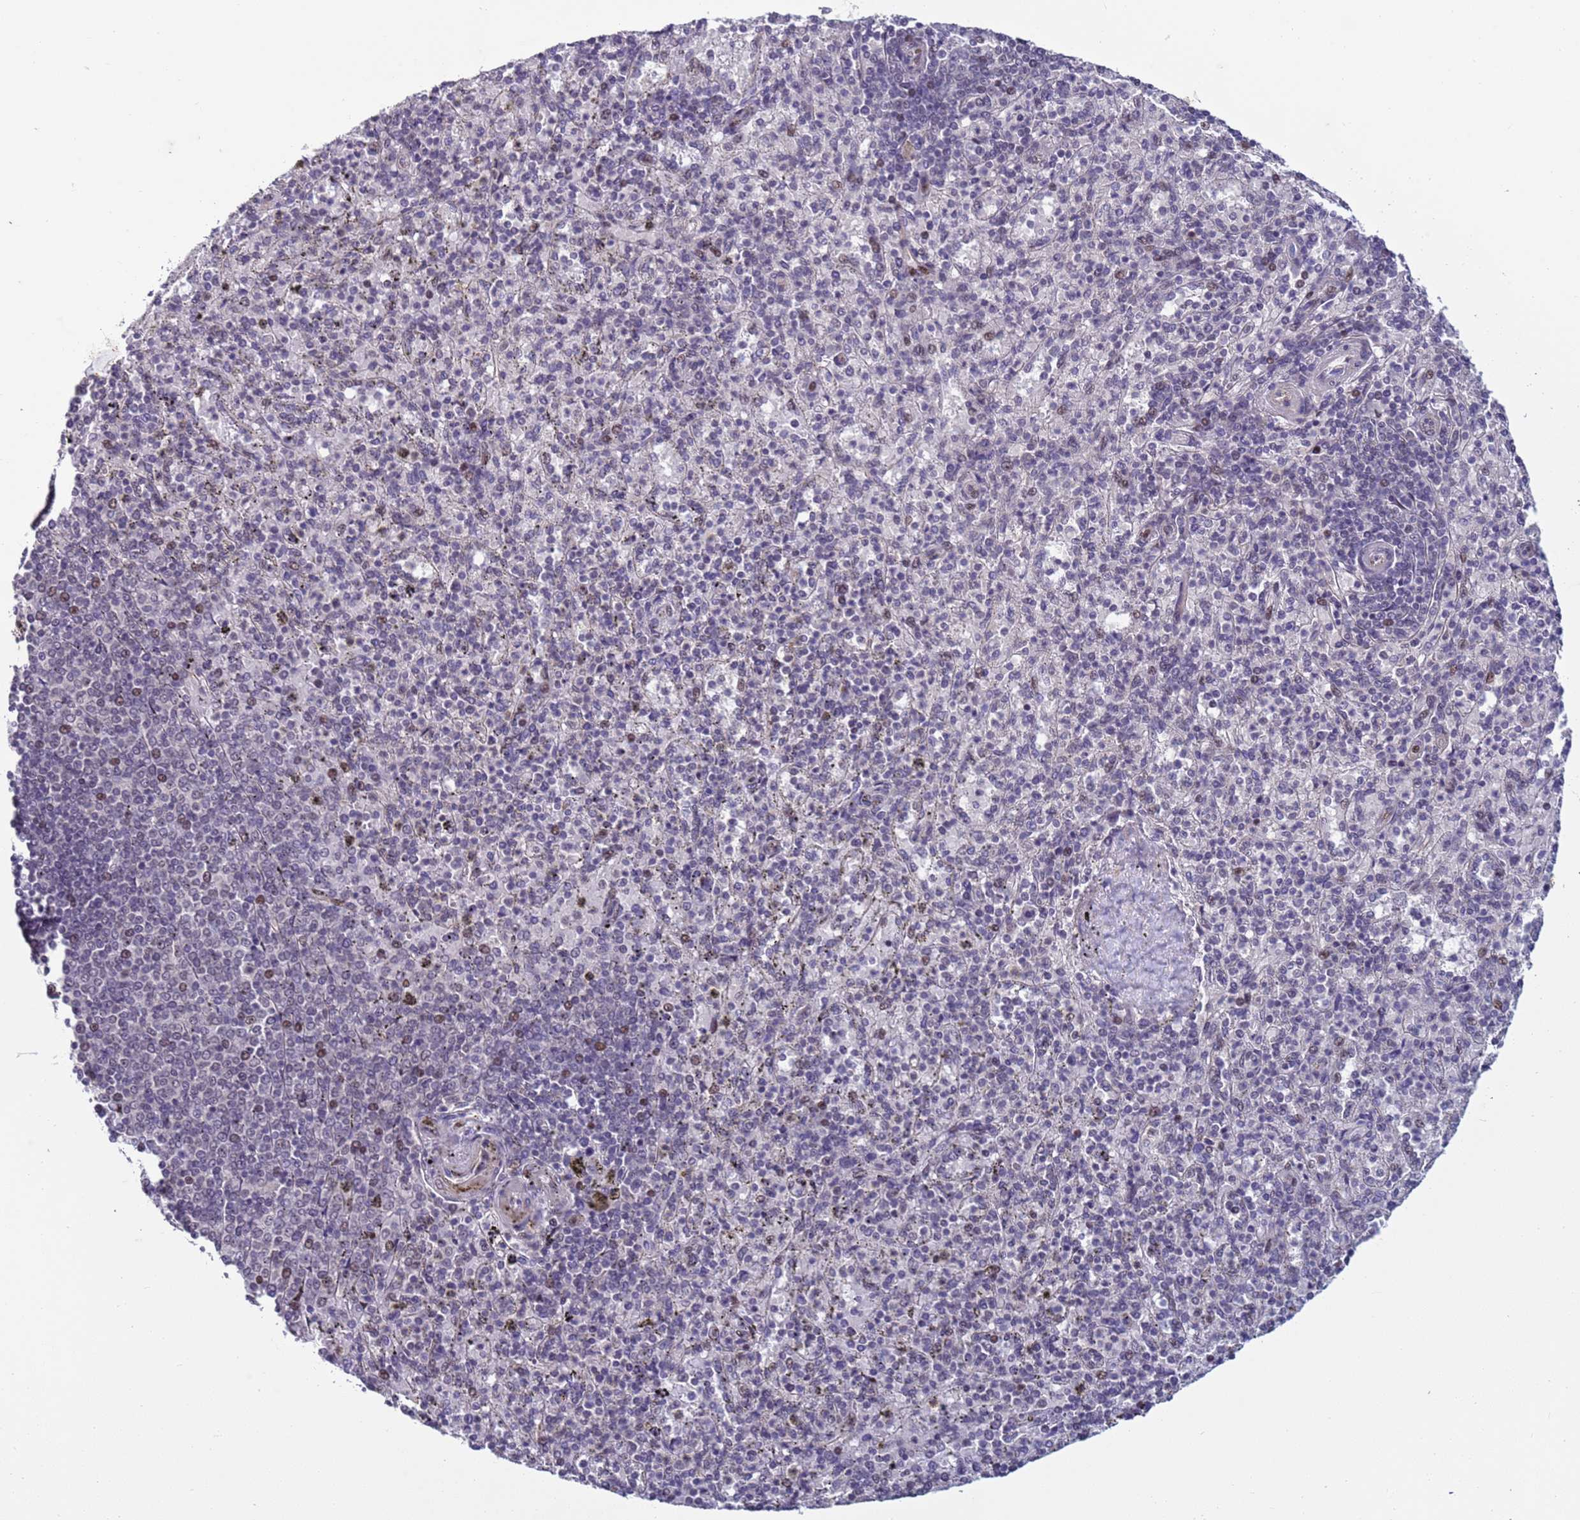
{"staining": {"intensity": "negative", "quantity": "none", "location": "none"}, "tissue": "spleen", "cell_type": "Cells in red pulp", "image_type": "normal", "snomed": [{"axis": "morphology", "description": "Normal tissue, NOS"}, {"axis": "topography", "description": "Spleen"}], "caption": "There is no significant staining in cells in red pulp of spleen. (DAB (3,3'-diaminobenzidine) IHC, high magnification).", "gene": "SHC3", "patient": {"sex": "male", "age": 82}}